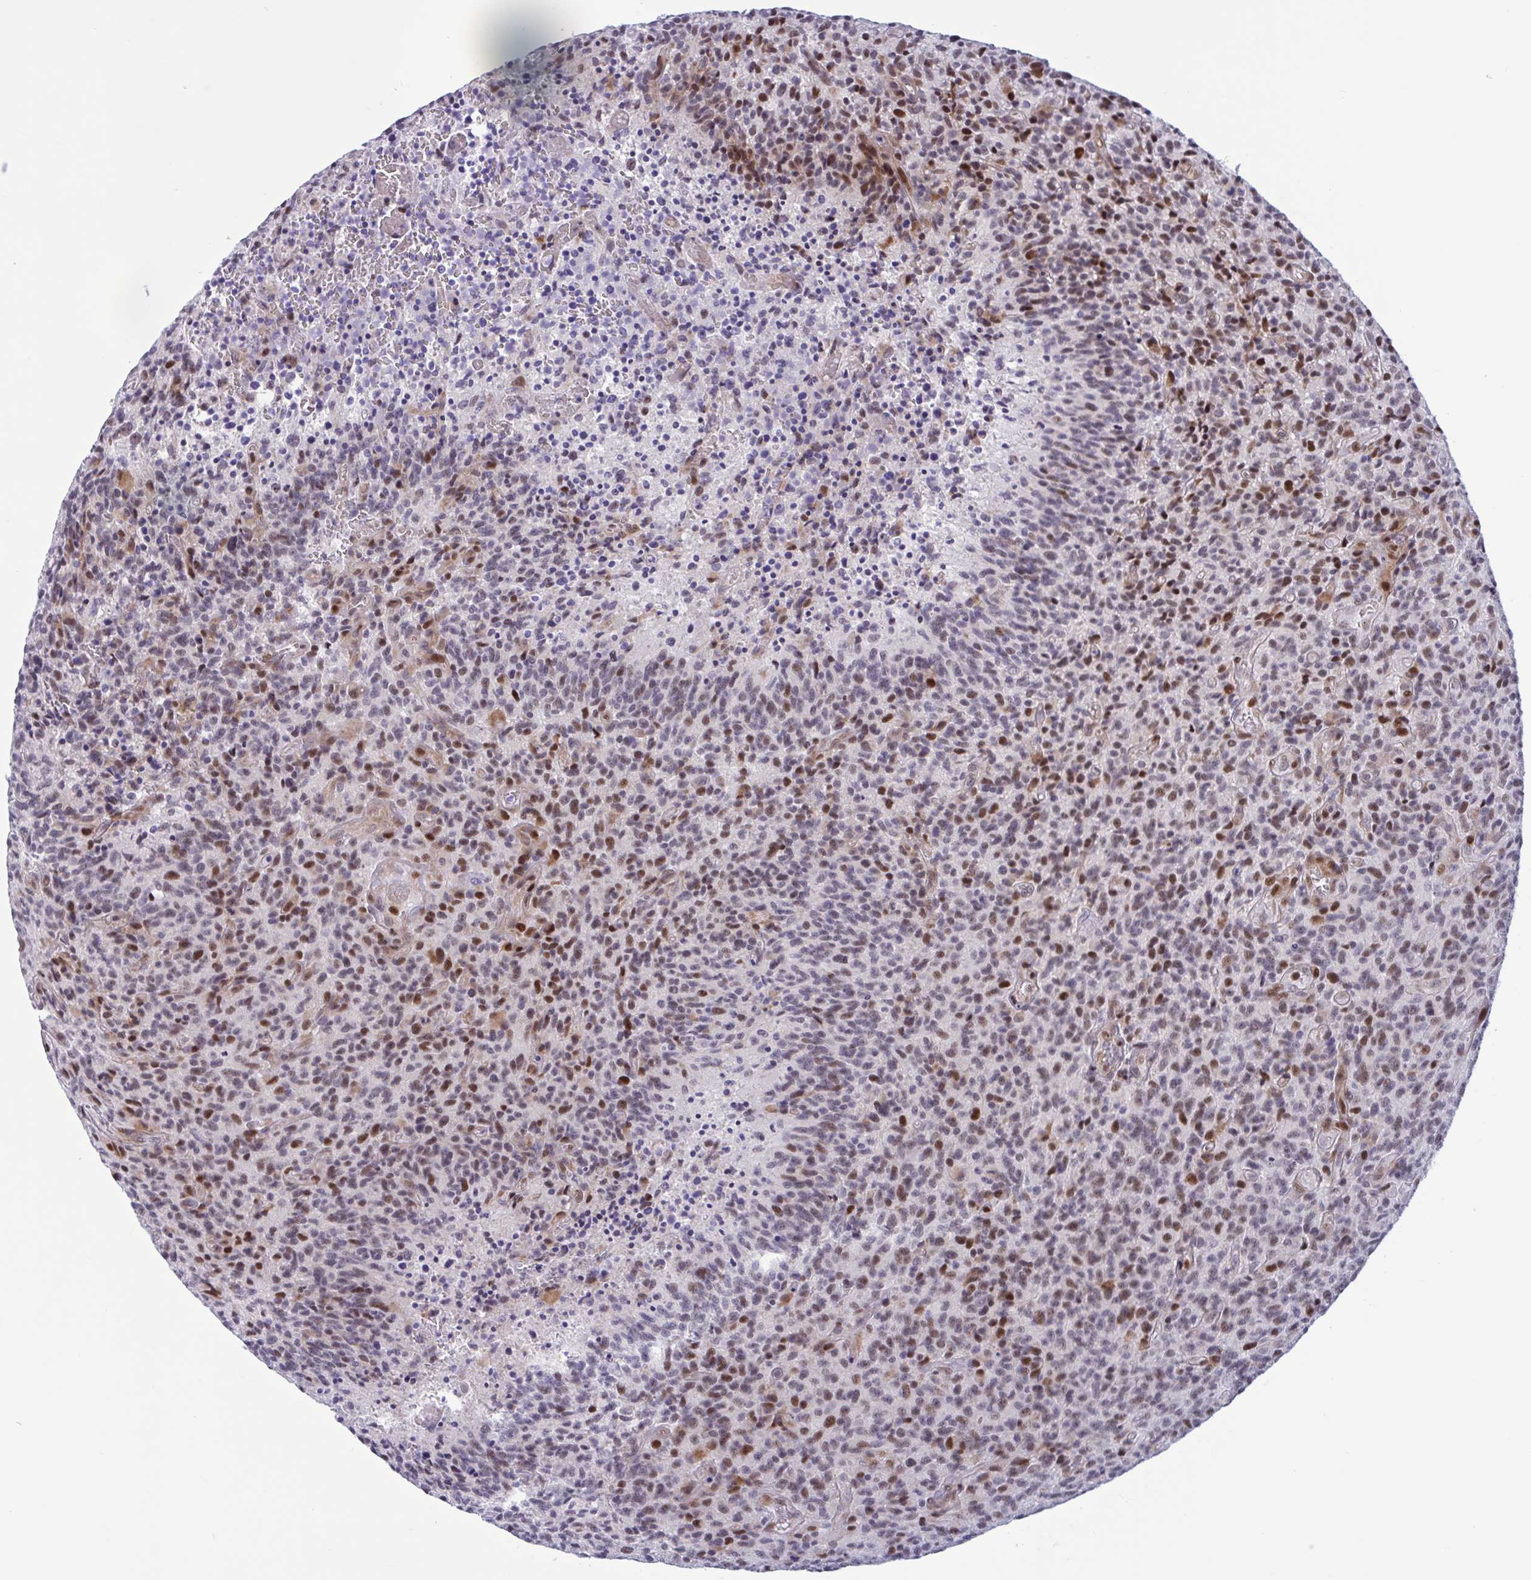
{"staining": {"intensity": "moderate", "quantity": "25%-75%", "location": "nuclear"}, "tissue": "glioma", "cell_type": "Tumor cells", "image_type": "cancer", "snomed": [{"axis": "morphology", "description": "Glioma, malignant, High grade"}, {"axis": "topography", "description": "Brain"}], "caption": "This is a micrograph of immunohistochemistry staining of glioma, which shows moderate expression in the nuclear of tumor cells.", "gene": "RBL1", "patient": {"sex": "male", "age": 76}}